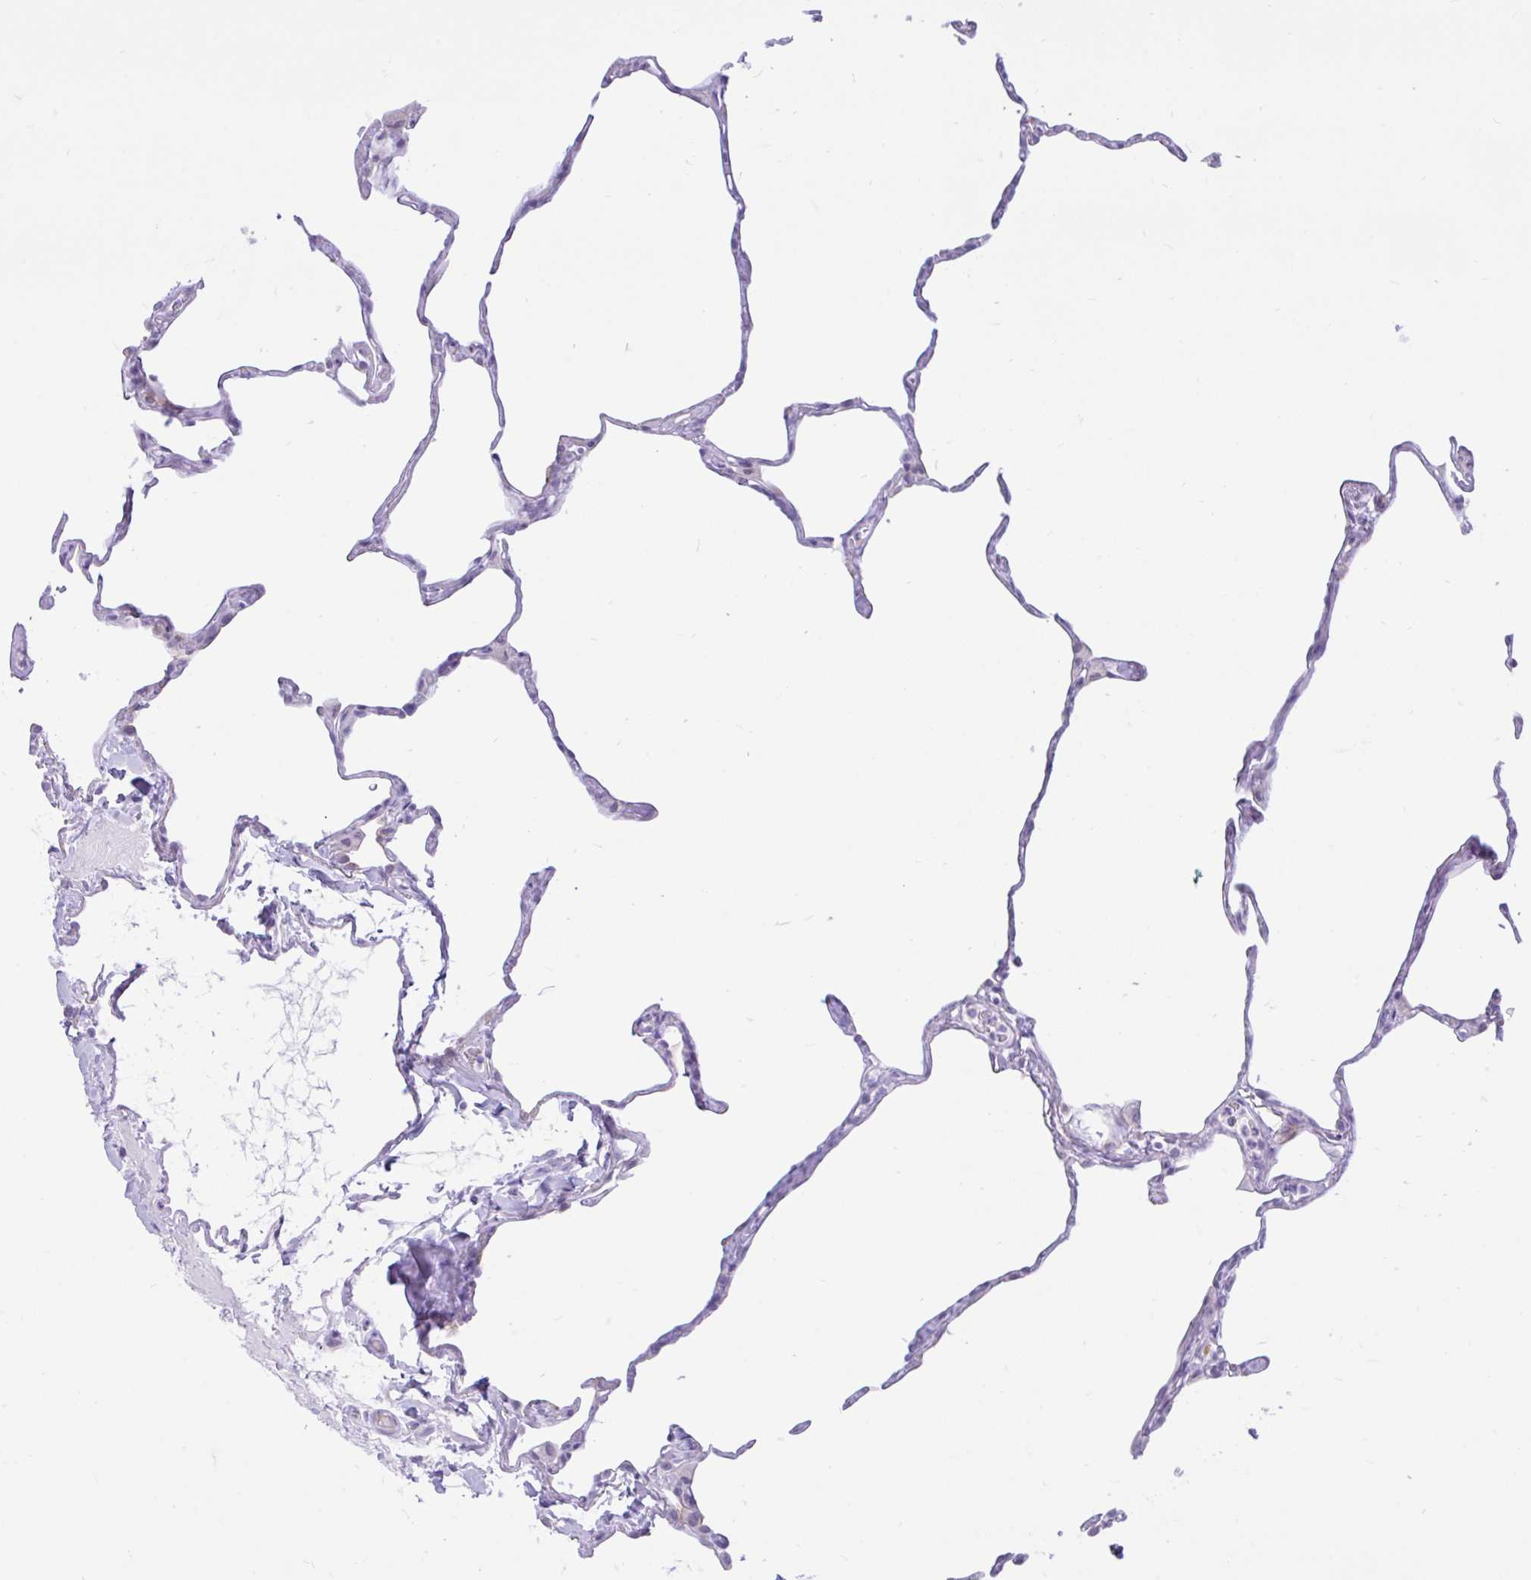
{"staining": {"intensity": "negative", "quantity": "none", "location": "none"}, "tissue": "lung", "cell_type": "Alveolar cells", "image_type": "normal", "snomed": [{"axis": "morphology", "description": "Normal tissue, NOS"}, {"axis": "topography", "description": "Lung"}], "caption": "DAB immunohistochemical staining of normal human lung reveals no significant staining in alveolar cells.", "gene": "REEP1", "patient": {"sex": "male", "age": 65}}